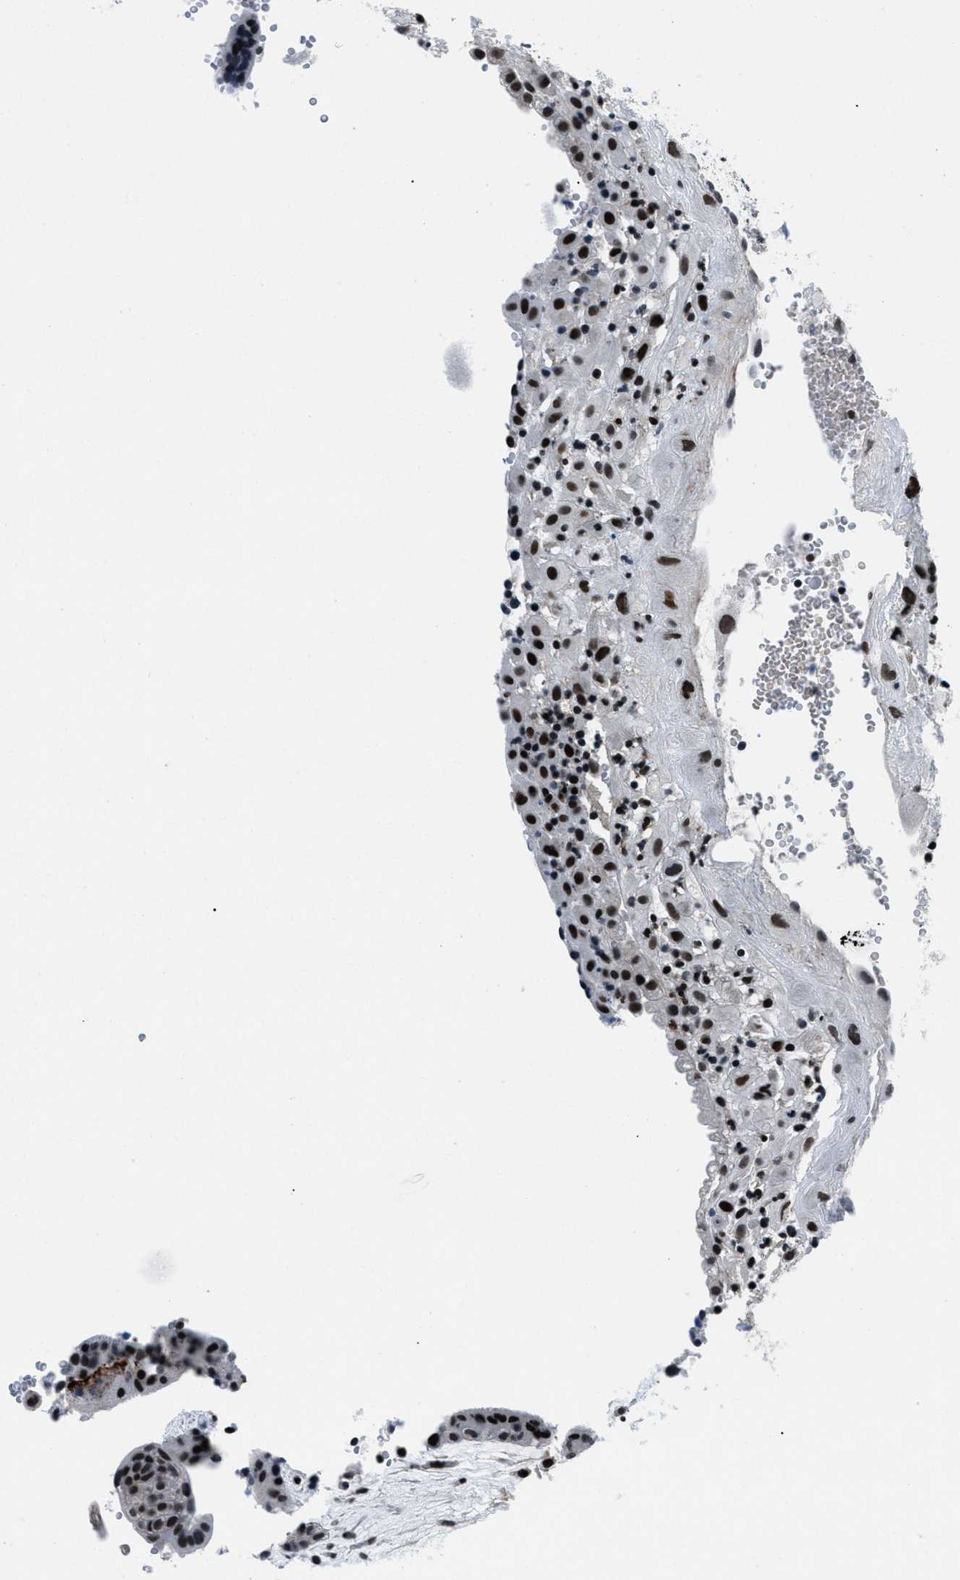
{"staining": {"intensity": "strong", "quantity": ">75%", "location": "nuclear"}, "tissue": "placenta", "cell_type": "Decidual cells", "image_type": "normal", "snomed": [{"axis": "morphology", "description": "Normal tissue, NOS"}, {"axis": "topography", "description": "Placenta"}], "caption": "Unremarkable placenta exhibits strong nuclear staining in approximately >75% of decidual cells (Stains: DAB in brown, nuclei in blue, Microscopy: brightfield microscopy at high magnification)..", "gene": "SMARCB1", "patient": {"sex": "female", "age": 18}}